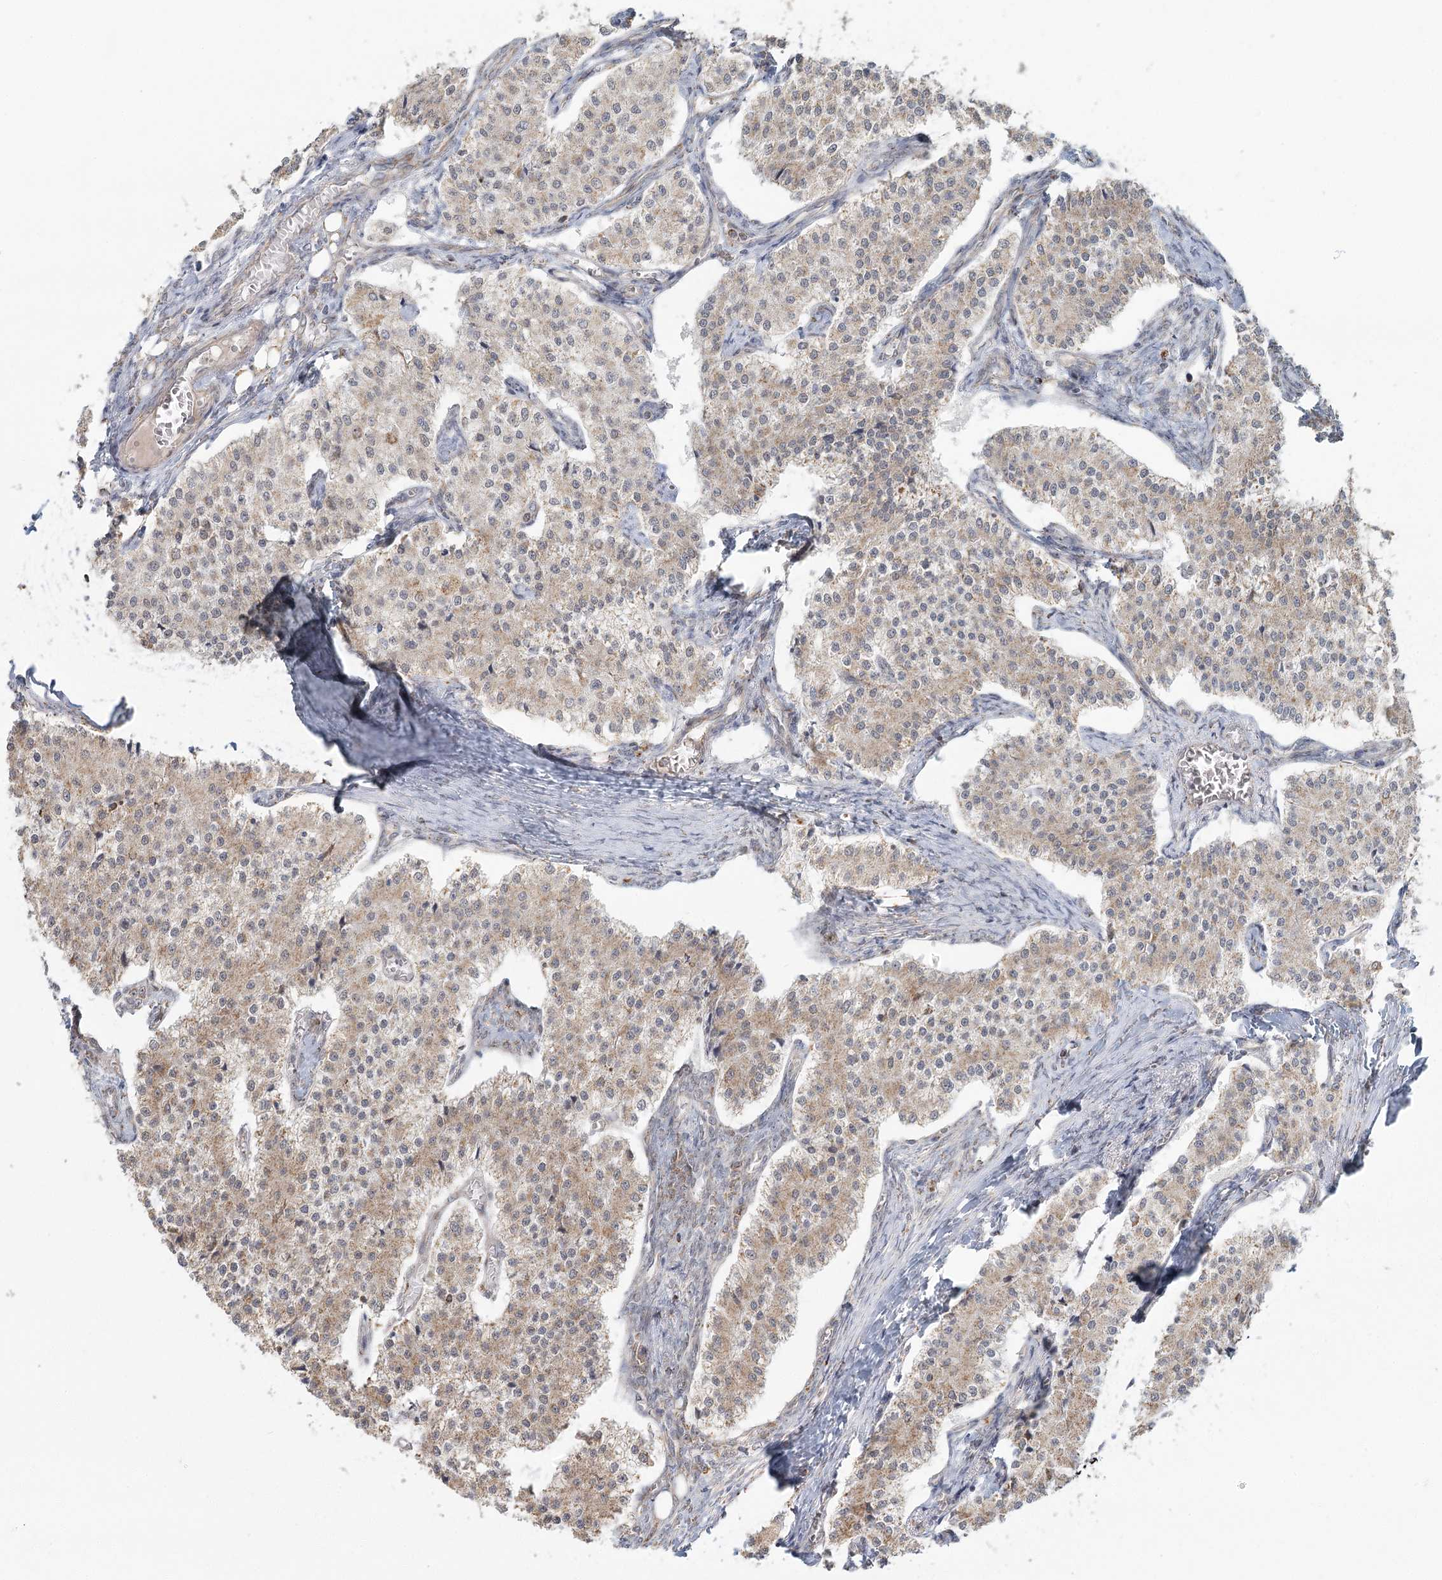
{"staining": {"intensity": "weak", "quantity": ">75%", "location": "cytoplasmic/membranous"}, "tissue": "carcinoid", "cell_type": "Tumor cells", "image_type": "cancer", "snomed": [{"axis": "morphology", "description": "Carcinoid, malignant, NOS"}, {"axis": "topography", "description": "Colon"}], "caption": "A brown stain labels weak cytoplasmic/membranous positivity of a protein in human carcinoid tumor cells.", "gene": "LACTB", "patient": {"sex": "female", "age": 52}}